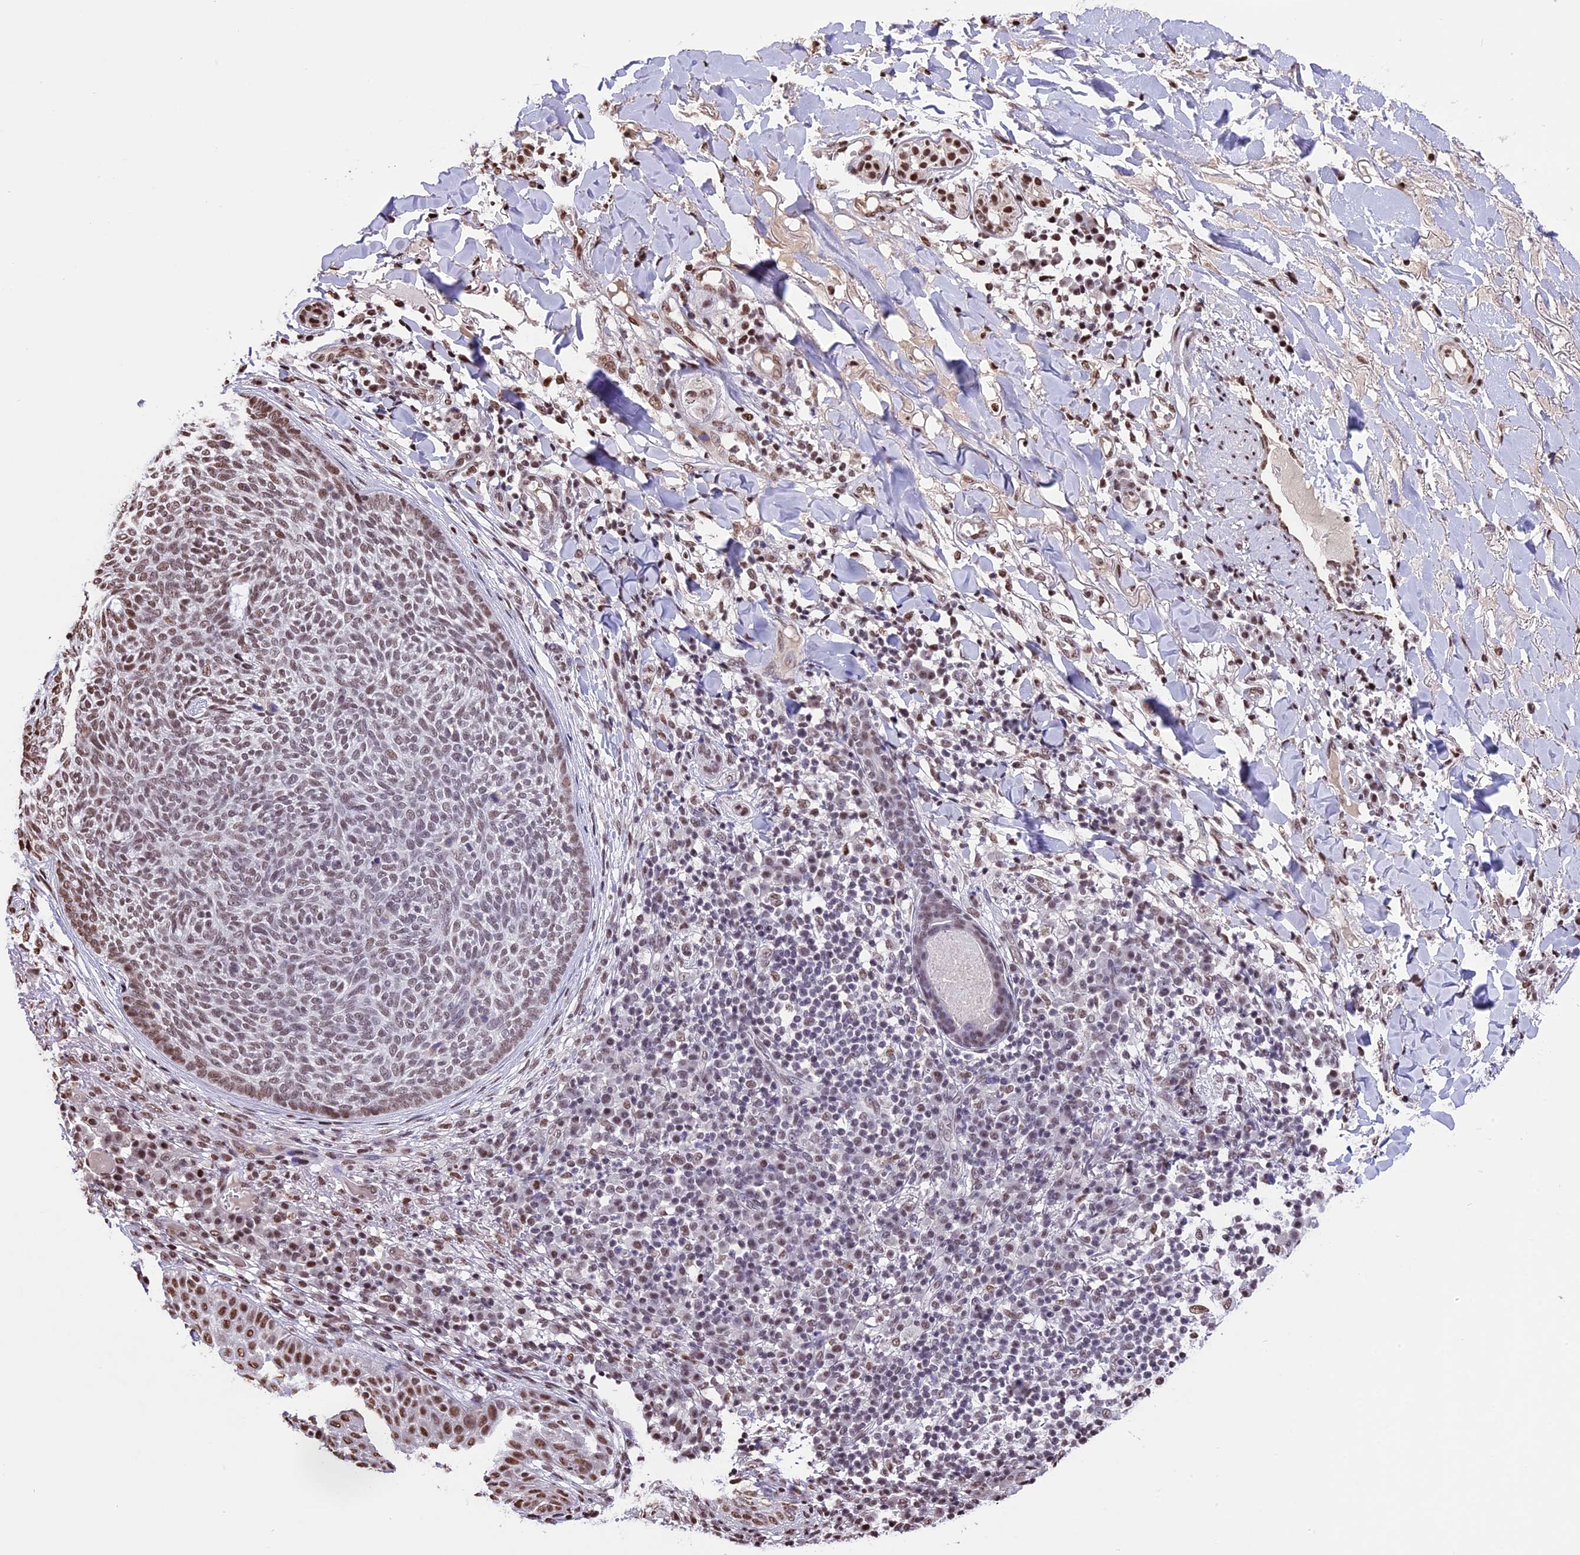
{"staining": {"intensity": "moderate", "quantity": ">75%", "location": "nuclear"}, "tissue": "skin cancer", "cell_type": "Tumor cells", "image_type": "cancer", "snomed": [{"axis": "morphology", "description": "Basal cell carcinoma"}, {"axis": "topography", "description": "Skin"}], "caption": "Tumor cells exhibit moderate nuclear staining in approximately >75% of cells in skin basal cell carcinoma.", "gene": "POLR3E", "patient": {"sex": "male", "age": 85}}